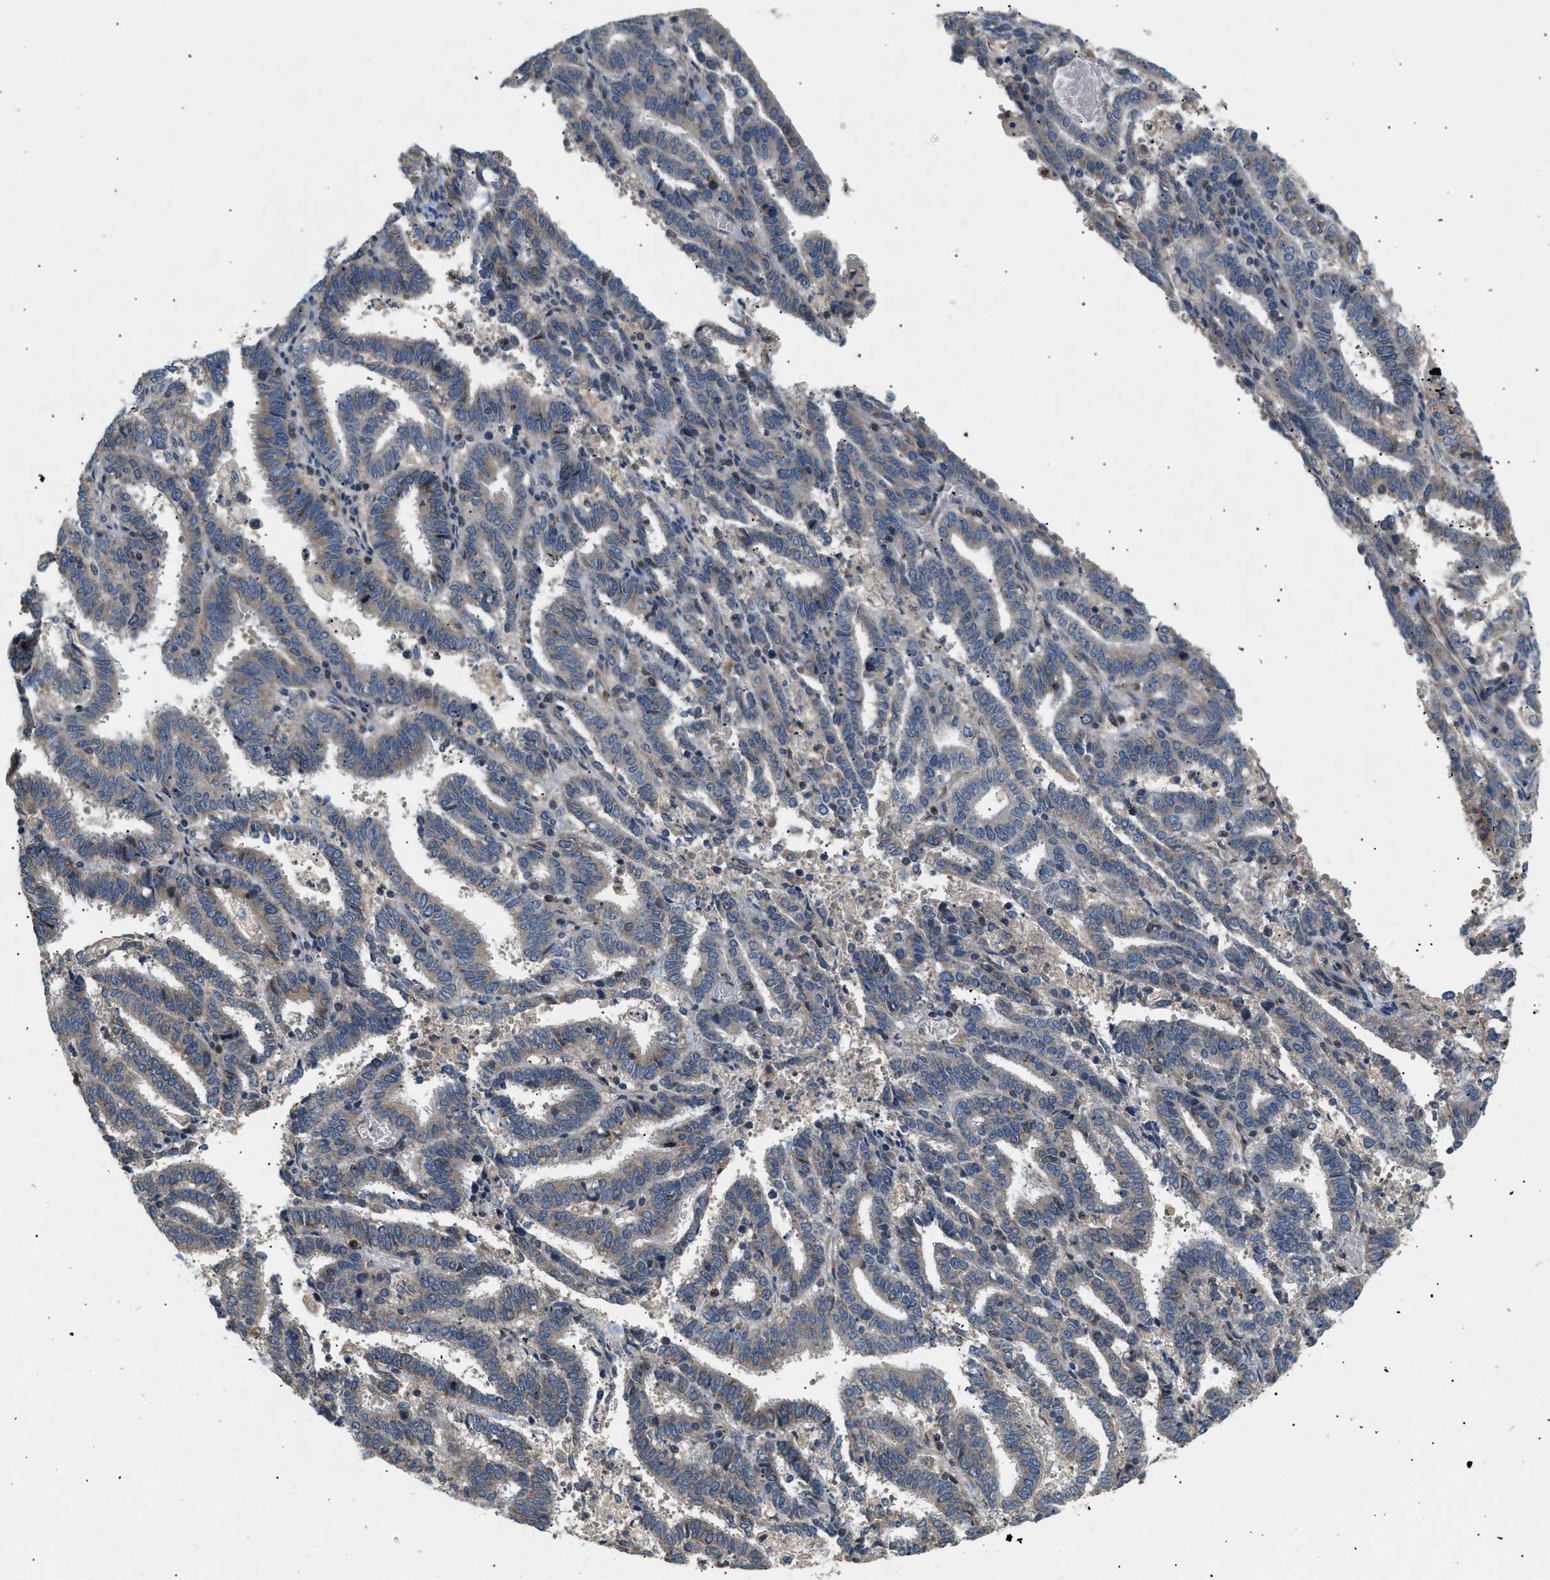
{"staining": {"intensity": "weak", "quantity": "<25%", "location": "cytoplasmic/membranous"}, "tissue": "endometrial cancer", "cell_type": "Tumor cells", "image_type": "cancer", "snomed": [{"axis": "morphology", "description": "Adenocarcinoma, NOS"}, {"axis": "topography", "description": "Uterus"}], "caption": "An image of adenocarcinoma (endometrial) stained for a protein displays no brown staining in tumor cells. (DAB immunohistochemistry (IHC), high magnification).", "gene": "FARS2", "patient": {"sex": "female", "age": 83}}